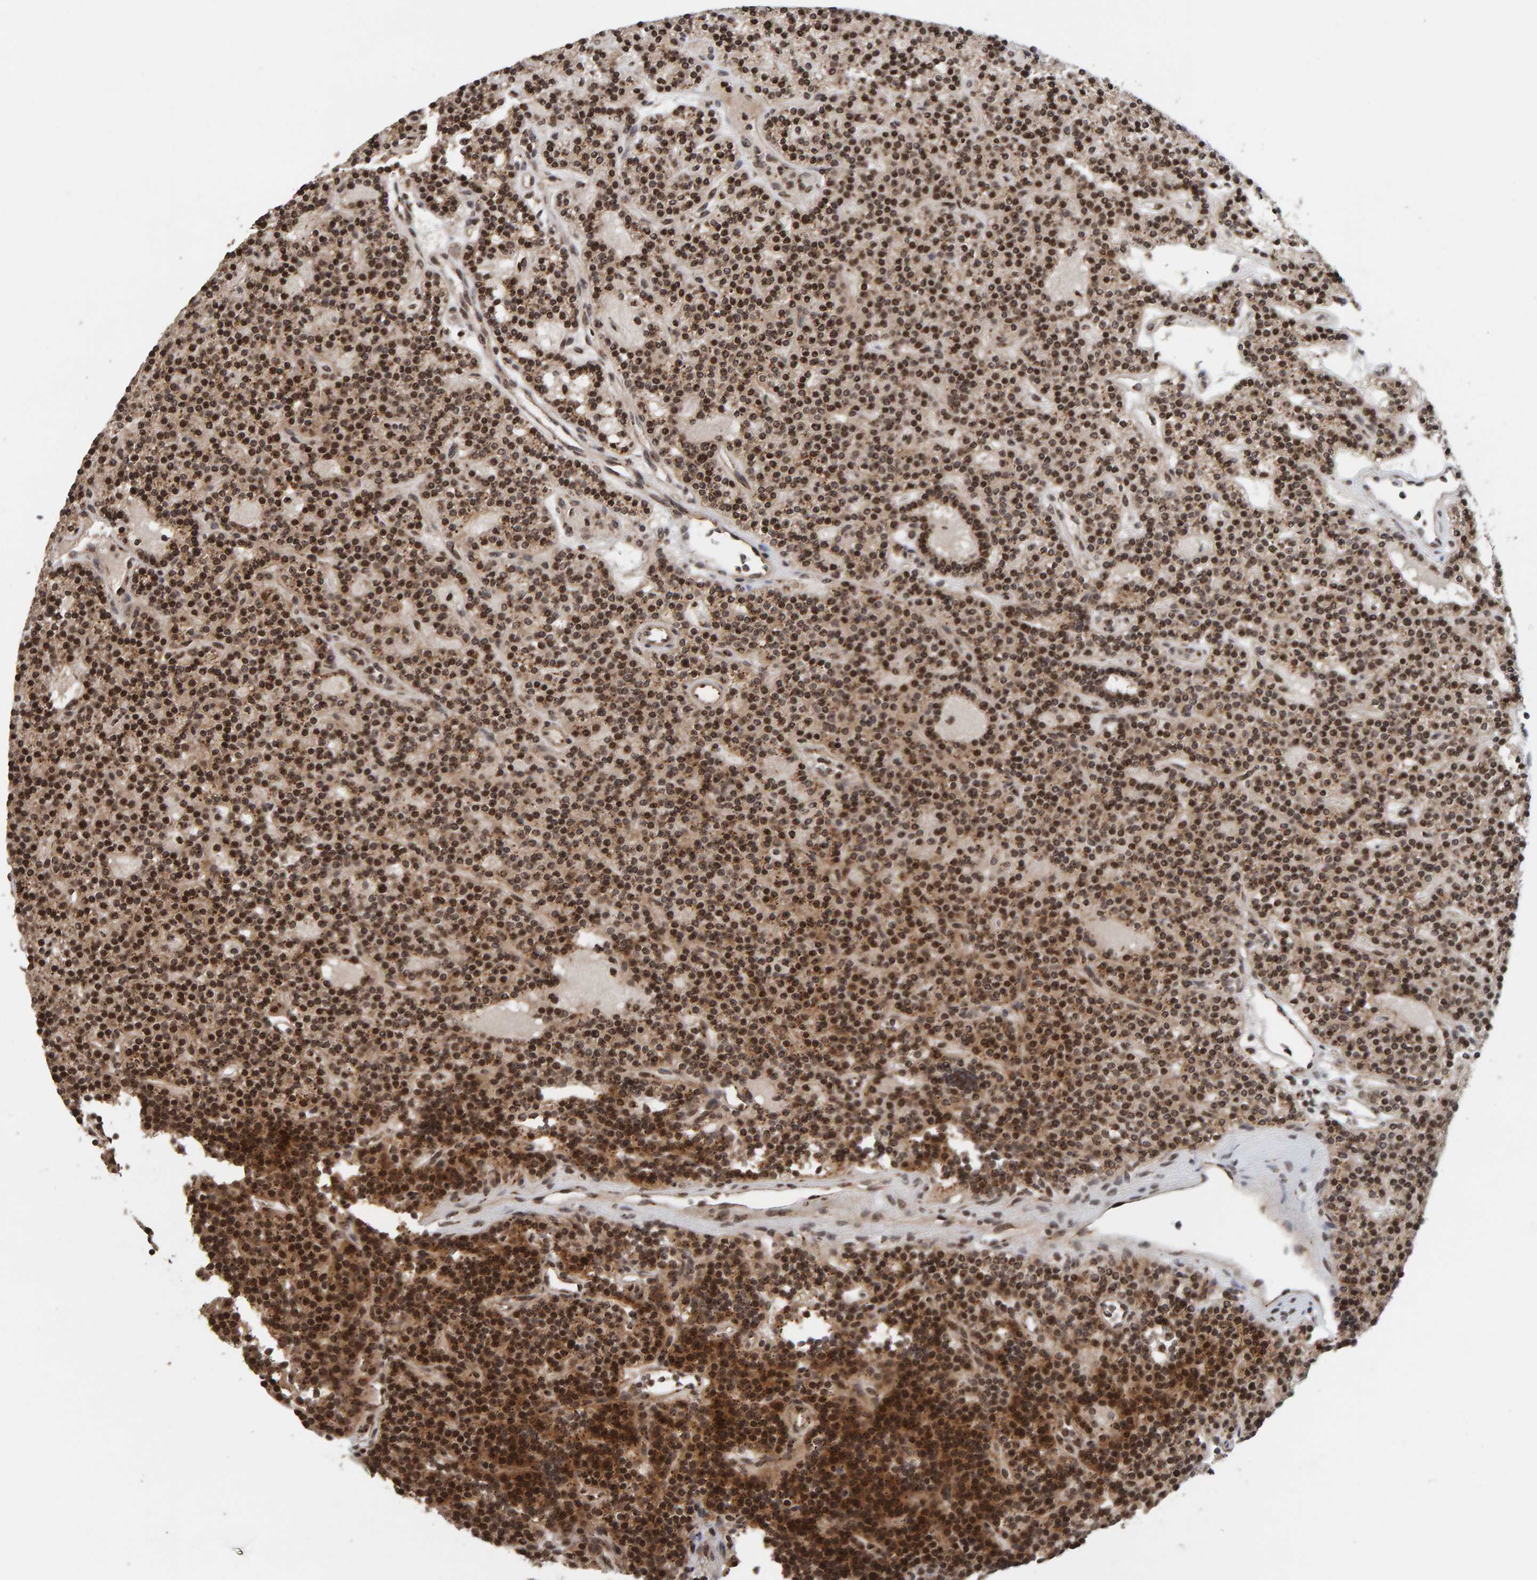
{"staining": {"intensity": "moderate", "quantity": ">75%", "location": "cytoplasmic/membranous,nuclear"}, "tissue": "parathyroid gland", "cell_type": "Glandular cells", "image_type": "normal", "snomed": [{"axis": "morphology", "description": "Normal tissue, NOS"}, {"axis": "topography", "description": "Parathyroid gland"}], "caption": "DAB immunohistochemical staining of normal parathyroid gland shows moderate cytoplasmic/membranous,nuclear protein positivity in approximately >75% of glandular cells. Ihc stains the protein of interest in brown and the nuclei are stained blue.", "gene": "CCDC182", "patient": {"sex": "male", "age": 75}}